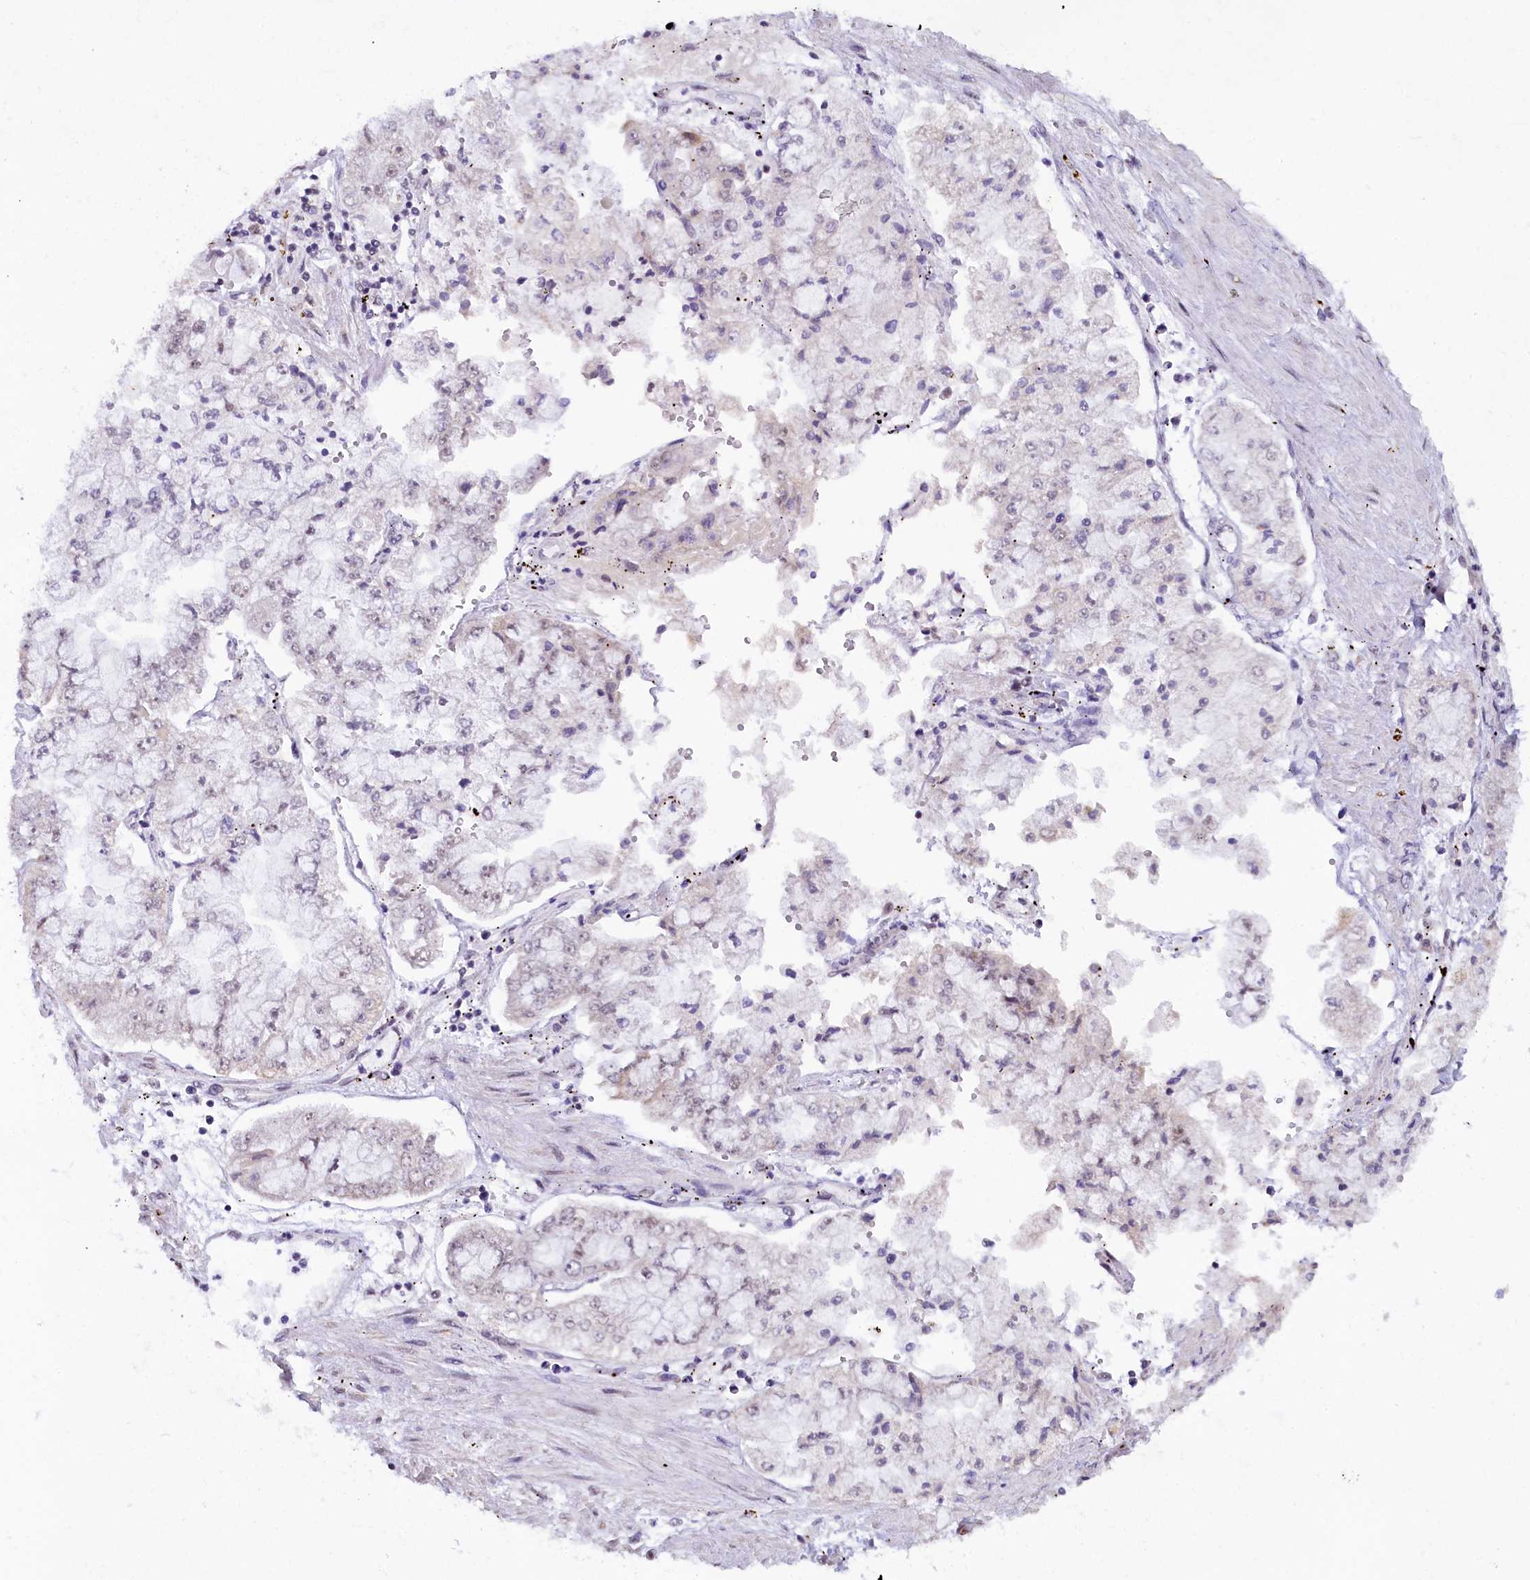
{"staining": {"intensity": "negative", "quantity": "none", "location": "none"}, "tissue": "stomach cancer", "cell_type": "Tumor cells", "image_type": "cancer", "snomed": [{"axis": "morphology", "description": "Adenocarcinoma, NOS"}, {"axis": "topography", "description": "Stomach"}], "caption": "Micrograph shows no protein expression in tumor cells of stomach adenocarcinoma tissue. Brightfield microscopy of immunohistochemistry (IHC) stained with DAB (brown) and hematoxylin (blue), captured at high magnification.", "gene": "NCBP1", "patient": {"sex": "male", "age": 76}}